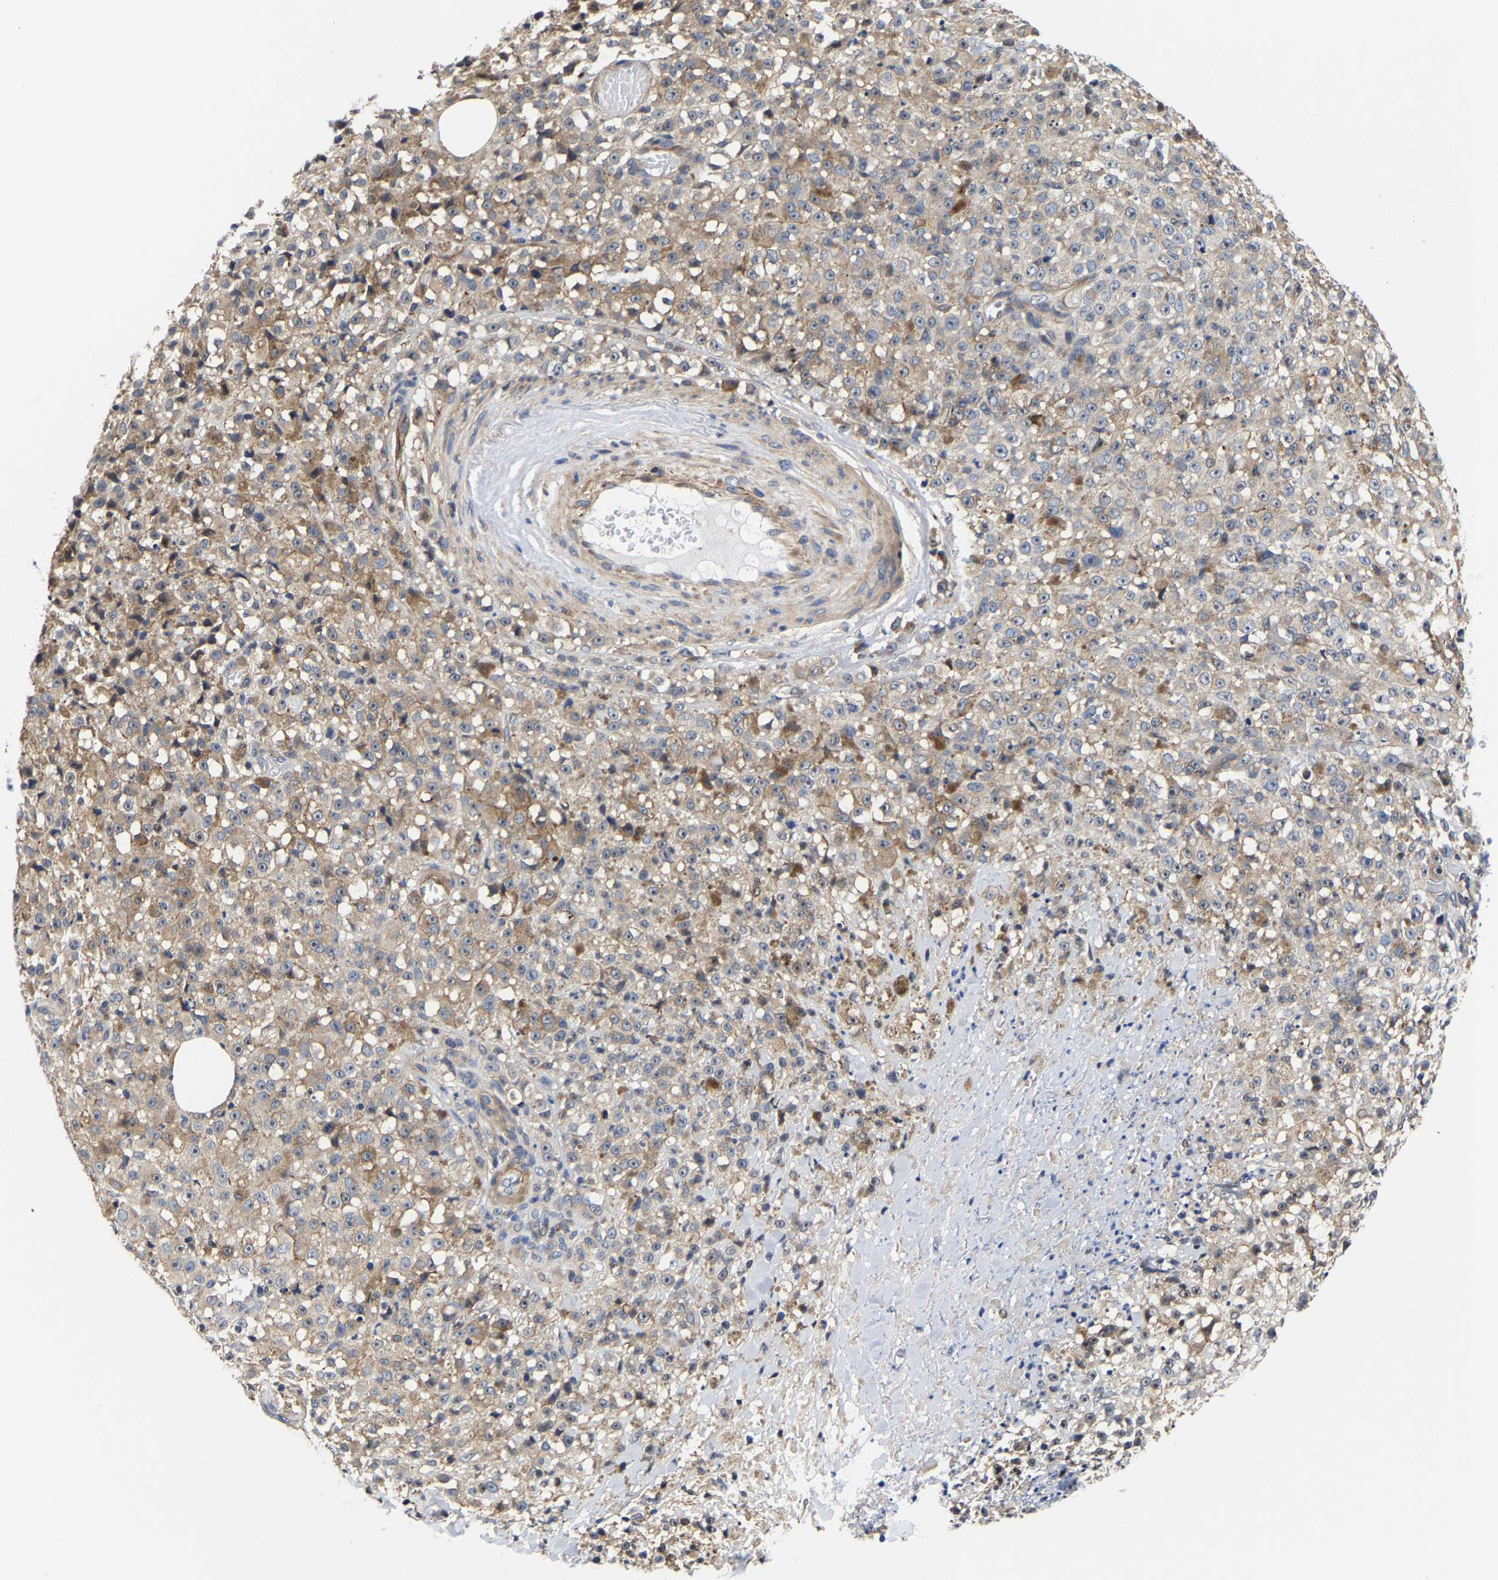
{"staining": {"intensity": "weak", "quantity": "<25%", "location": "cytoplasmic/membranous"}, "tissue": "melanoma", "cell_type": "Tumor cells", "image_type": "cancer", "snomed": [{"axis": "morphology", "description": "Malignant melanoma, NOS"}, {"axis": "topography", "description": "Skin"}], "caption": "Immunohistochemistry micrograph of neoplastic tissue: malignant melanoma stained with DAB shows no significant protein positivity in tumor cells. (IHC, brightfield microscopy, high magnification).", "gene": "PFKFB3", "patient": {"sex": "female", "age": 82}}